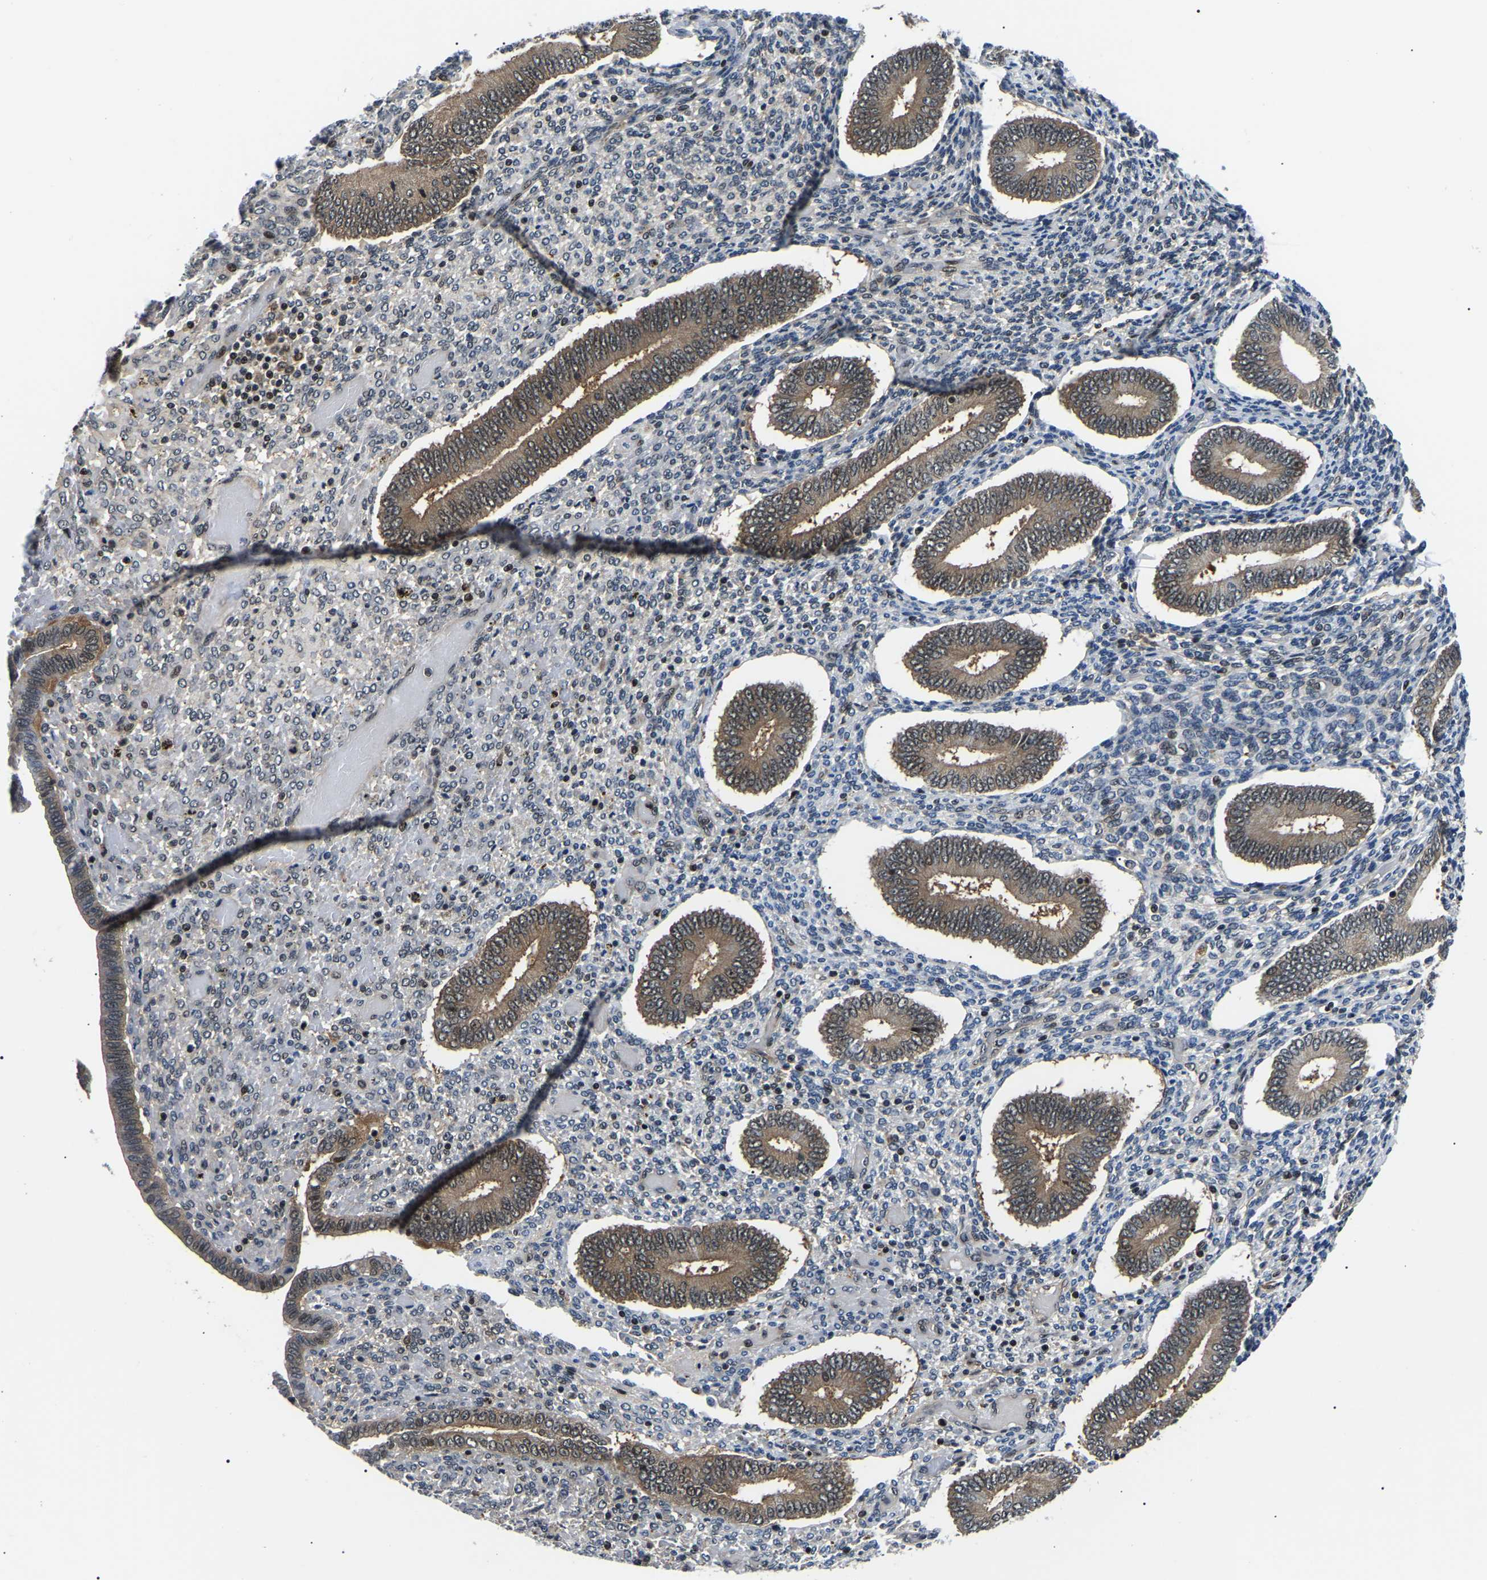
{"staining": {"intensity": "moderate", "quantity": "<25%", "location": "cytoplasmic/membranous,nuclear"}, "tissue": "endometrium", "cell_type": "Cells in endometrial stroma", "image_type": "normal", "snomed": [{"axis": "morphology", "description": "Normal tissue, NOS"}, {"axis": "topography", "description": "Endometrium"}], "caption": "A brown stain highlights moderate cytoplasmic/membranous,nuclear expression of a protein in cells in endometrial stroma of benign endometrium.", "gene": "RRP1B", "patient": {"sex": "female", "age": 42}}